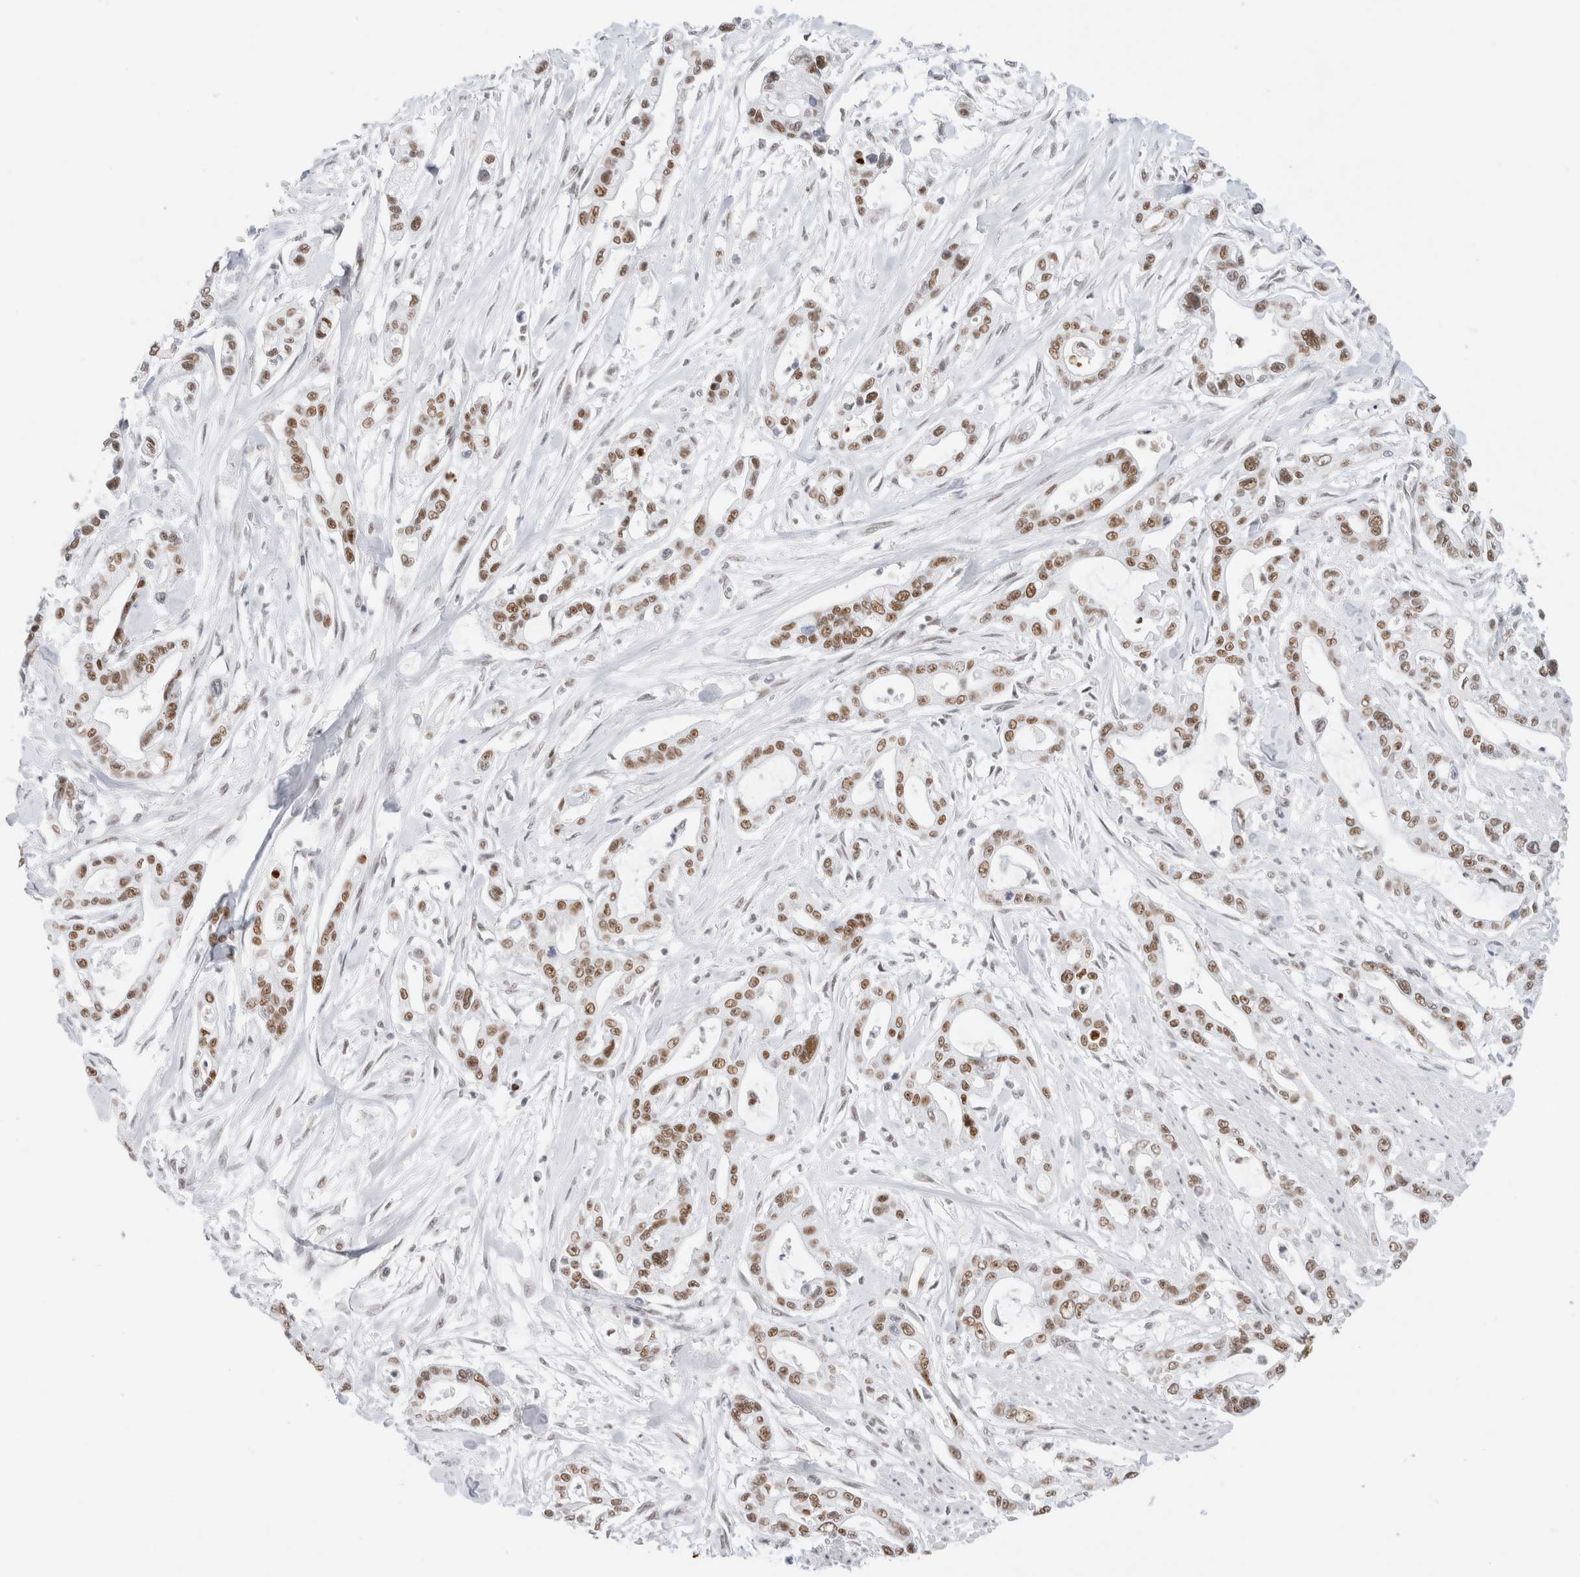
{"staining": {"intensity": "moderate", "quantity": ">75%", "location": "nuclear"}, "tissue": "pancreatic cancer", "cell_type": "Tumor cells", "image_type": "cancer", "snomed": [{"axis": "morphology", "description": "Adenocarcinoma, NOS"}, {"axis": "topography", "description": "Pancreas"}], "caption": "Protein analysis of pancreatic adenocarcinoma tissue shows moderate nuclear staining in about >75% of tumor cells. (DAB (3,3'-diaminobenzidine) = brown stain, brightfield microscopy at high magnification).", "gene": "COPS7A", "patient": {"sex": "male", "age": 68}}